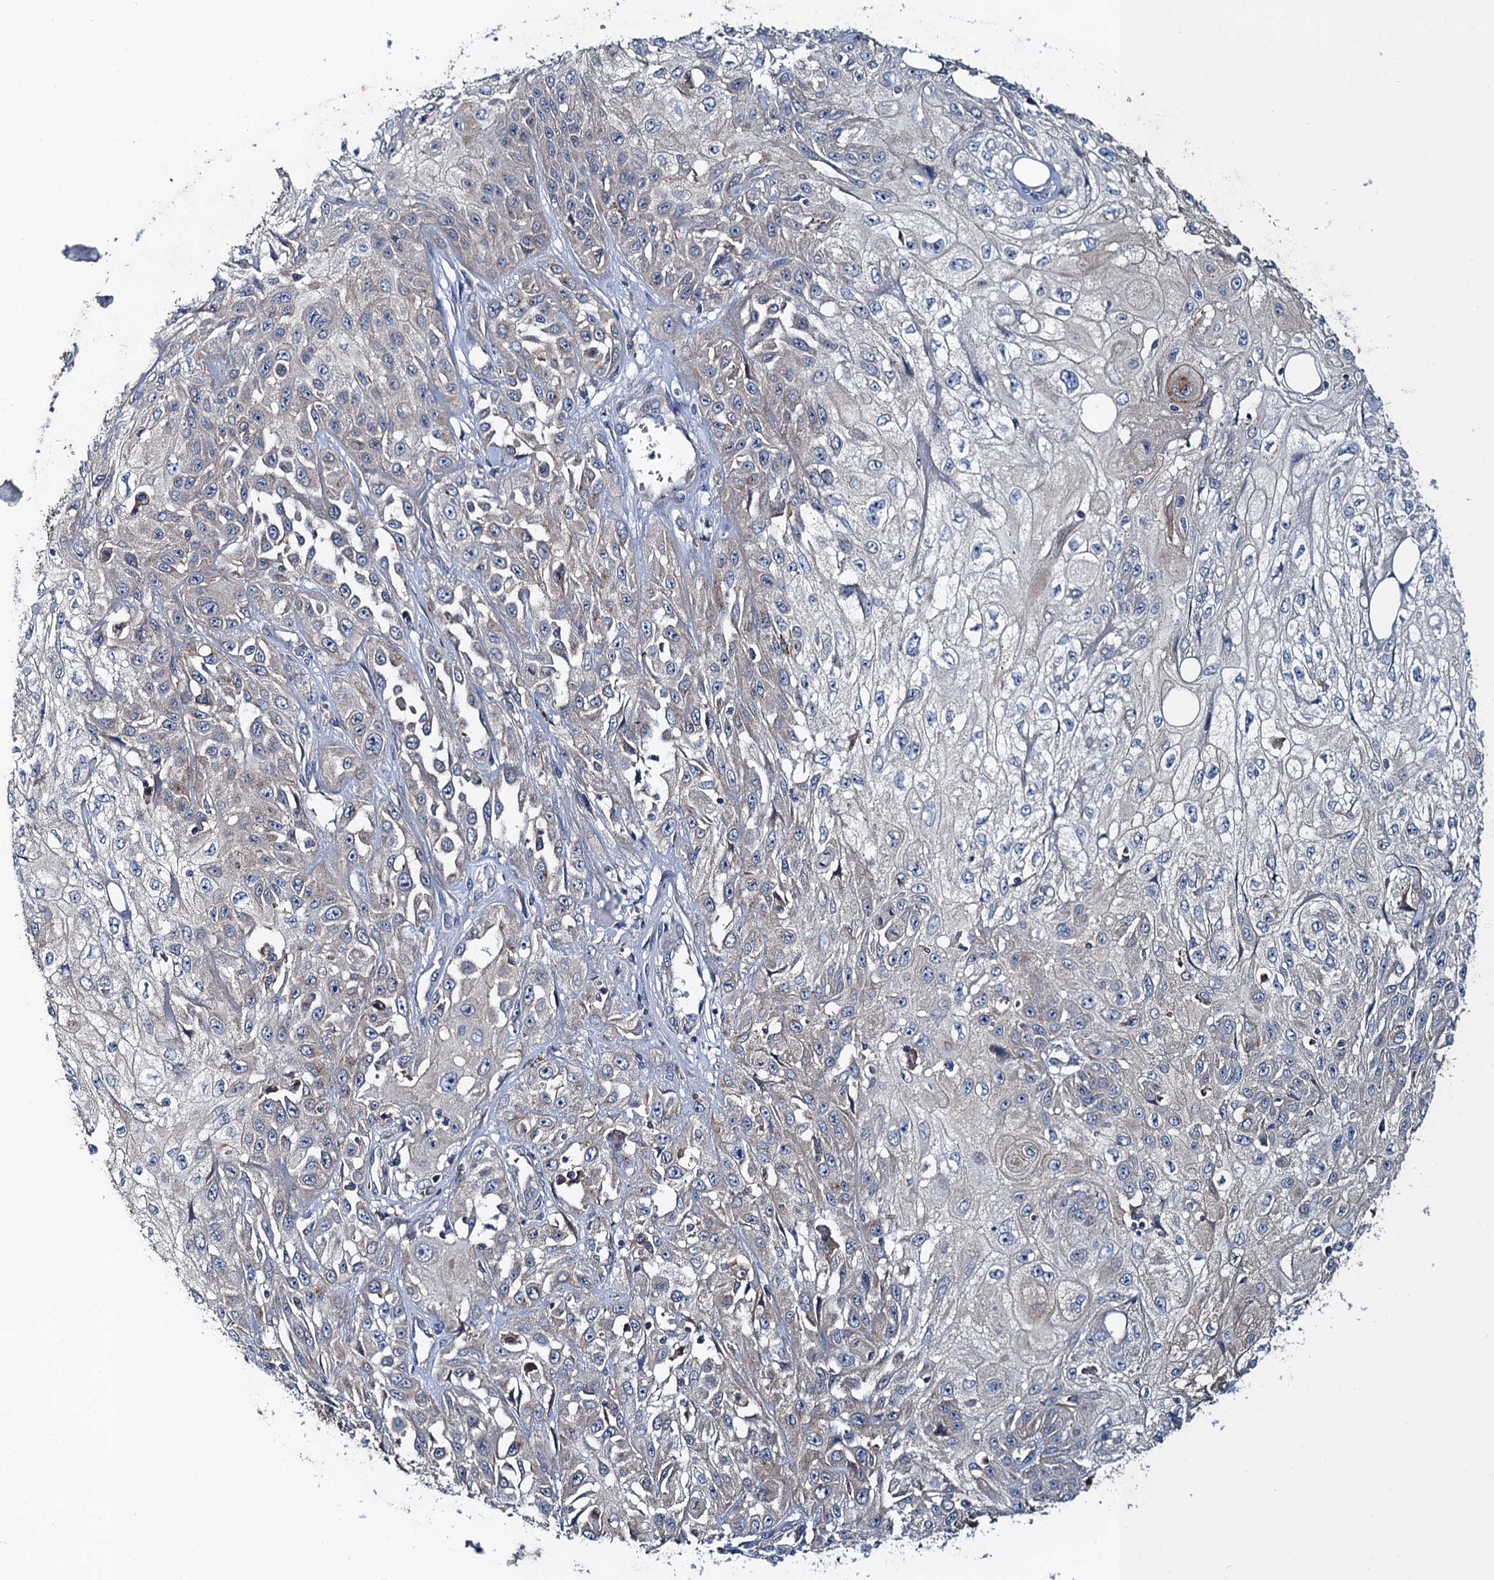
{"staining": {"intensity": "negative", "quantity": "none", "location": "none"}, "tissue": "skin cancer", "cell_type": "Tumor cells", "image_type": "cancer", "snomed": [{"axis": "morphology", "description": "Squamous cell carcinoma, NOS"}, {"axis": "morphology", "description": "Squamous cell carcinoma, metastatic, NOS"}, {"axis": "topography", "description": "Skin"}, {"axis": "topography", "description": "Lymph node"}], "caption": "Immunohistochemistry (IHC) micrograph of metastatic squamous cell carcinoma (skin) stained for a protein (brown), which exhibits no expression in tumor cells.", "gene": "SNAP29", "patient": {"sex": "male", "age": 75}}